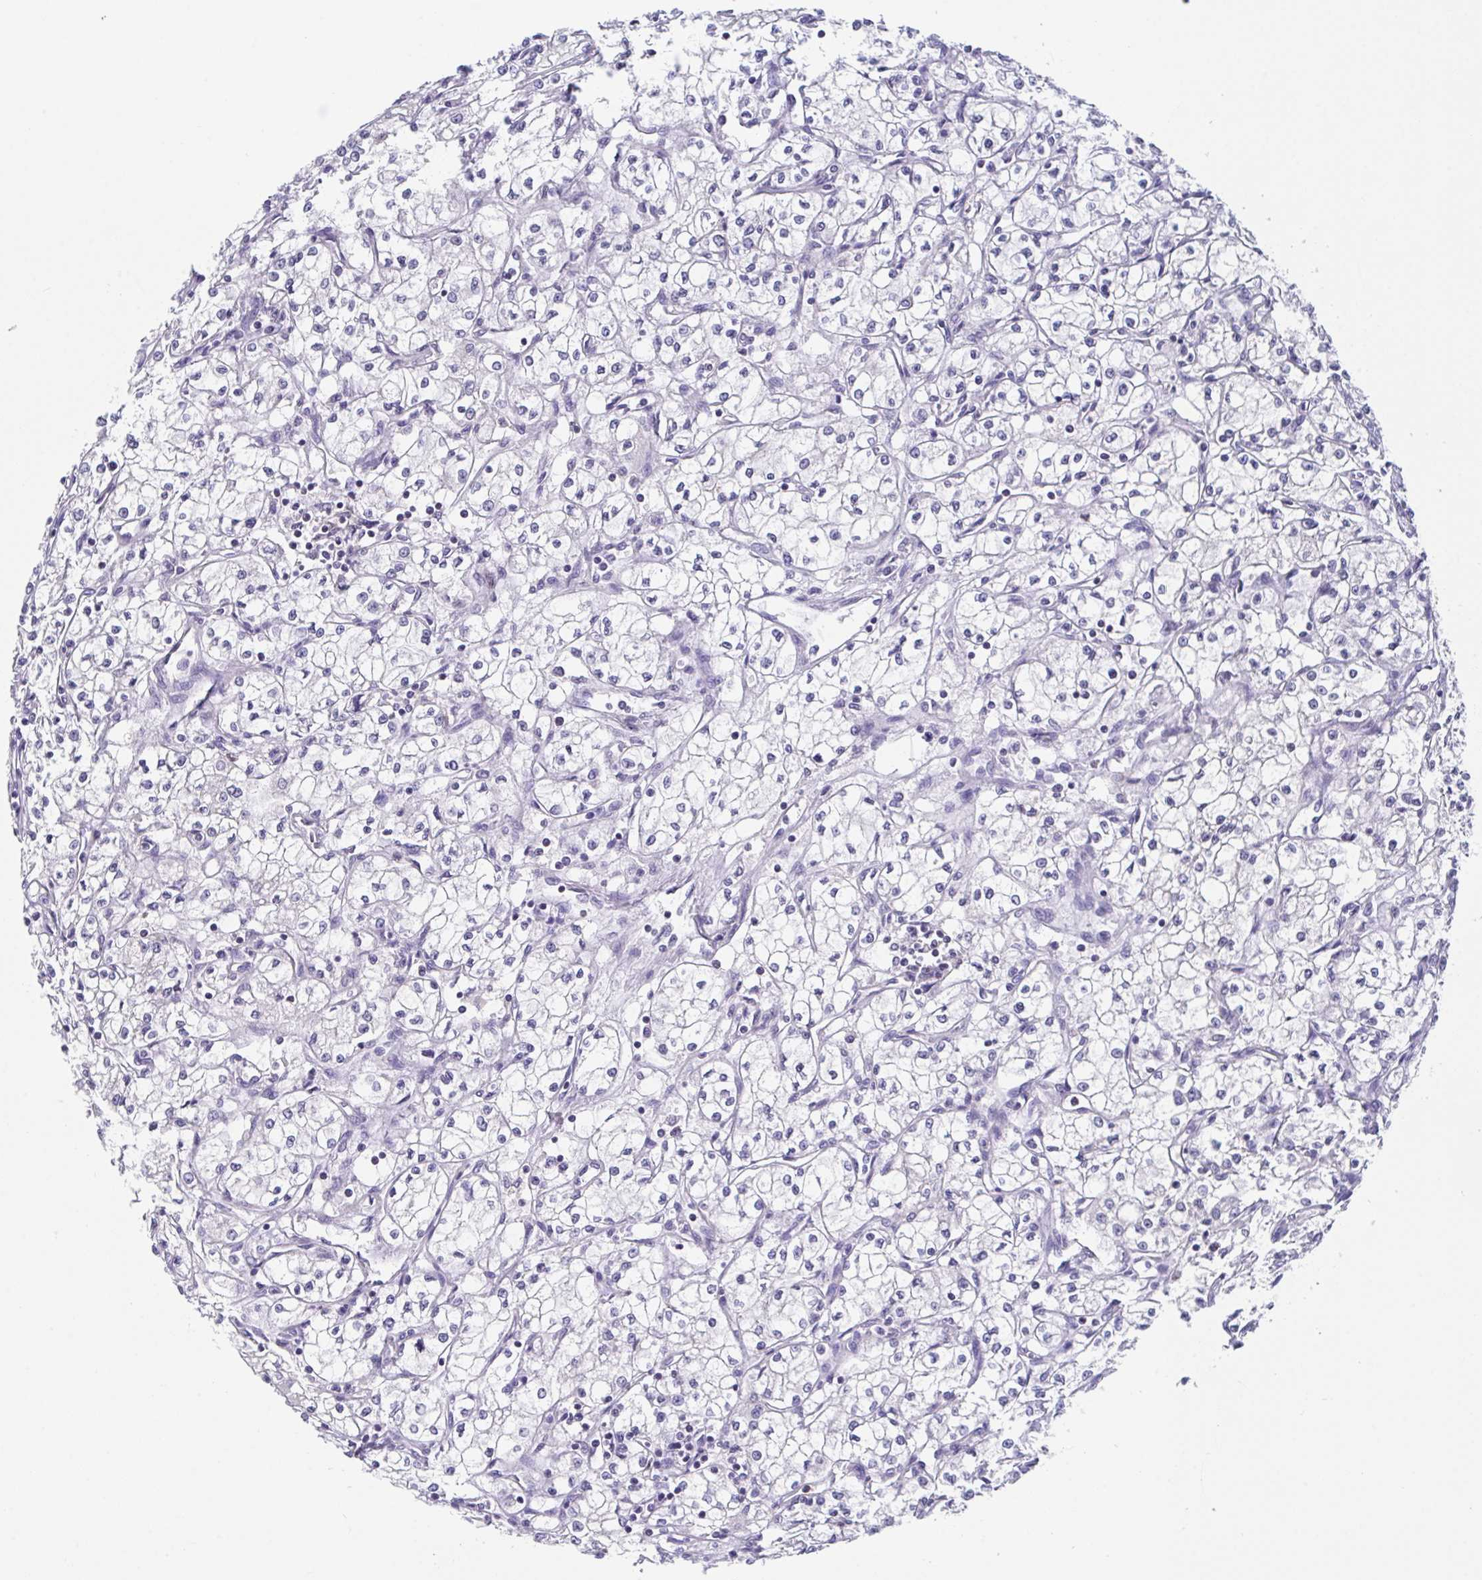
{"staining": {"intensity": "negative", "quantity": "none", "location": "none"}, "tissue": "renal cancer", "cell_type": "Tumor cells", "image_type": "cancer", "snomed": [{"axis": "morphology", "description": "Adenocarcinoma, NOS"}, {"axis": "topography", "description": "Kidney"}], "caption": "Photomicrograph shows no significant protein expression in tumor cells of renal cancer. The staining is performed using DAB brown chromogen with nuclei counter-stained in using hematoxylin.", "gene": "LRRC58", "patient": {"sex": "male", "age": 59}}